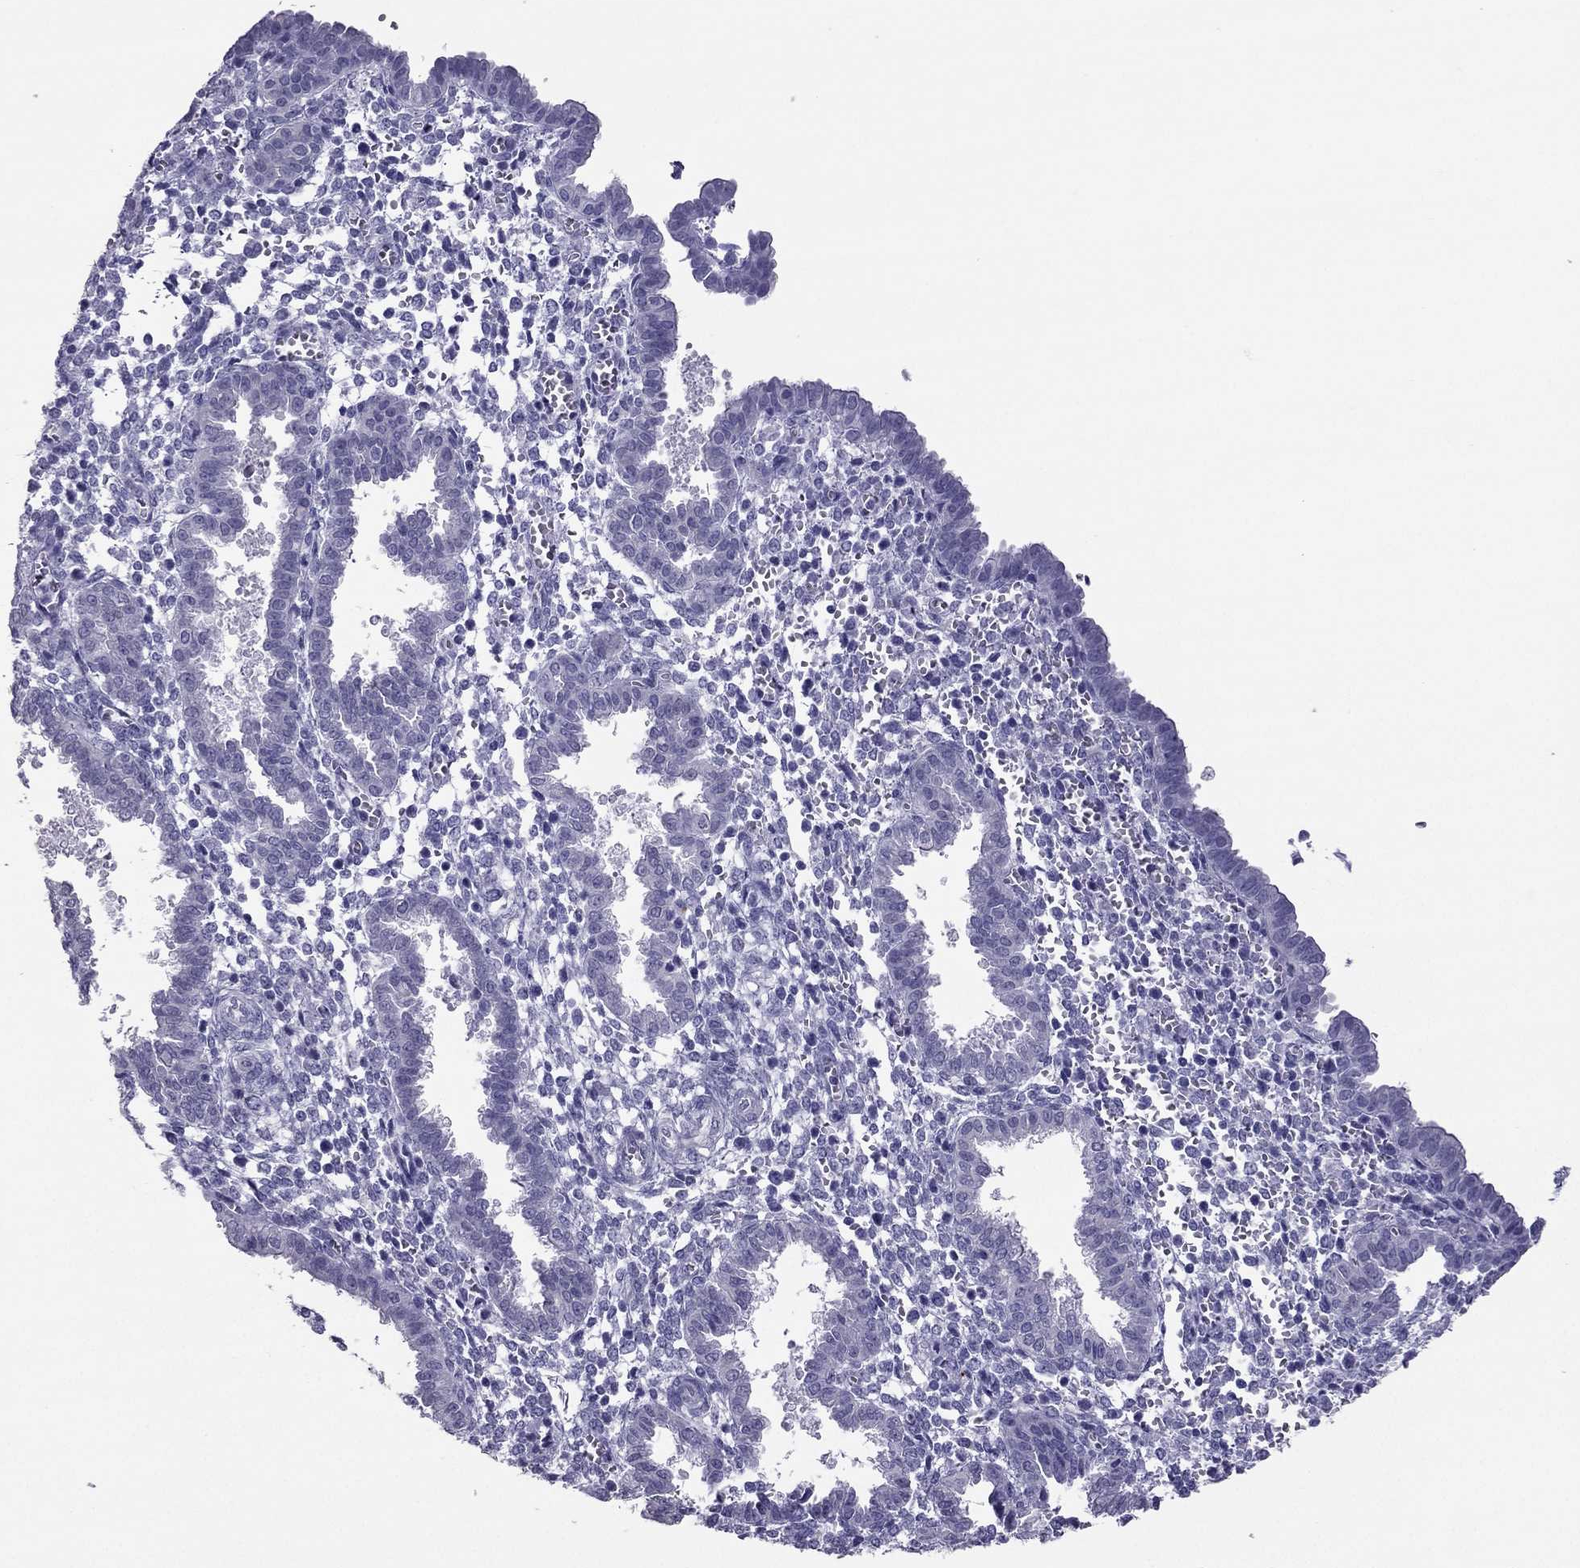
{"staining": {"intensity": "negative", "quantity": "none", "location": "none"}, "tissue": "endometrium", "cell_type": "Cells in endometrial stroma", "image_type": "normal", "snomed": [{"axis": "morphology", "description": "Normal tissue, NOS"}, {"axis": "topography", "description": "Endometrium"}], "caption": "This is a micrograph of immunohistochemistry staining of benign endometrium, which shows no staining in cells in endometrial stroma. The staining was performed using DAB (3,3'-diaminobenzidine) to visualize the protein expression in brown, while the nuclei were stained in blue with hematoxylin (Magnification: 20x).", "gene": "PDE6A", "patient": {"sex": "female", "age": 37}}